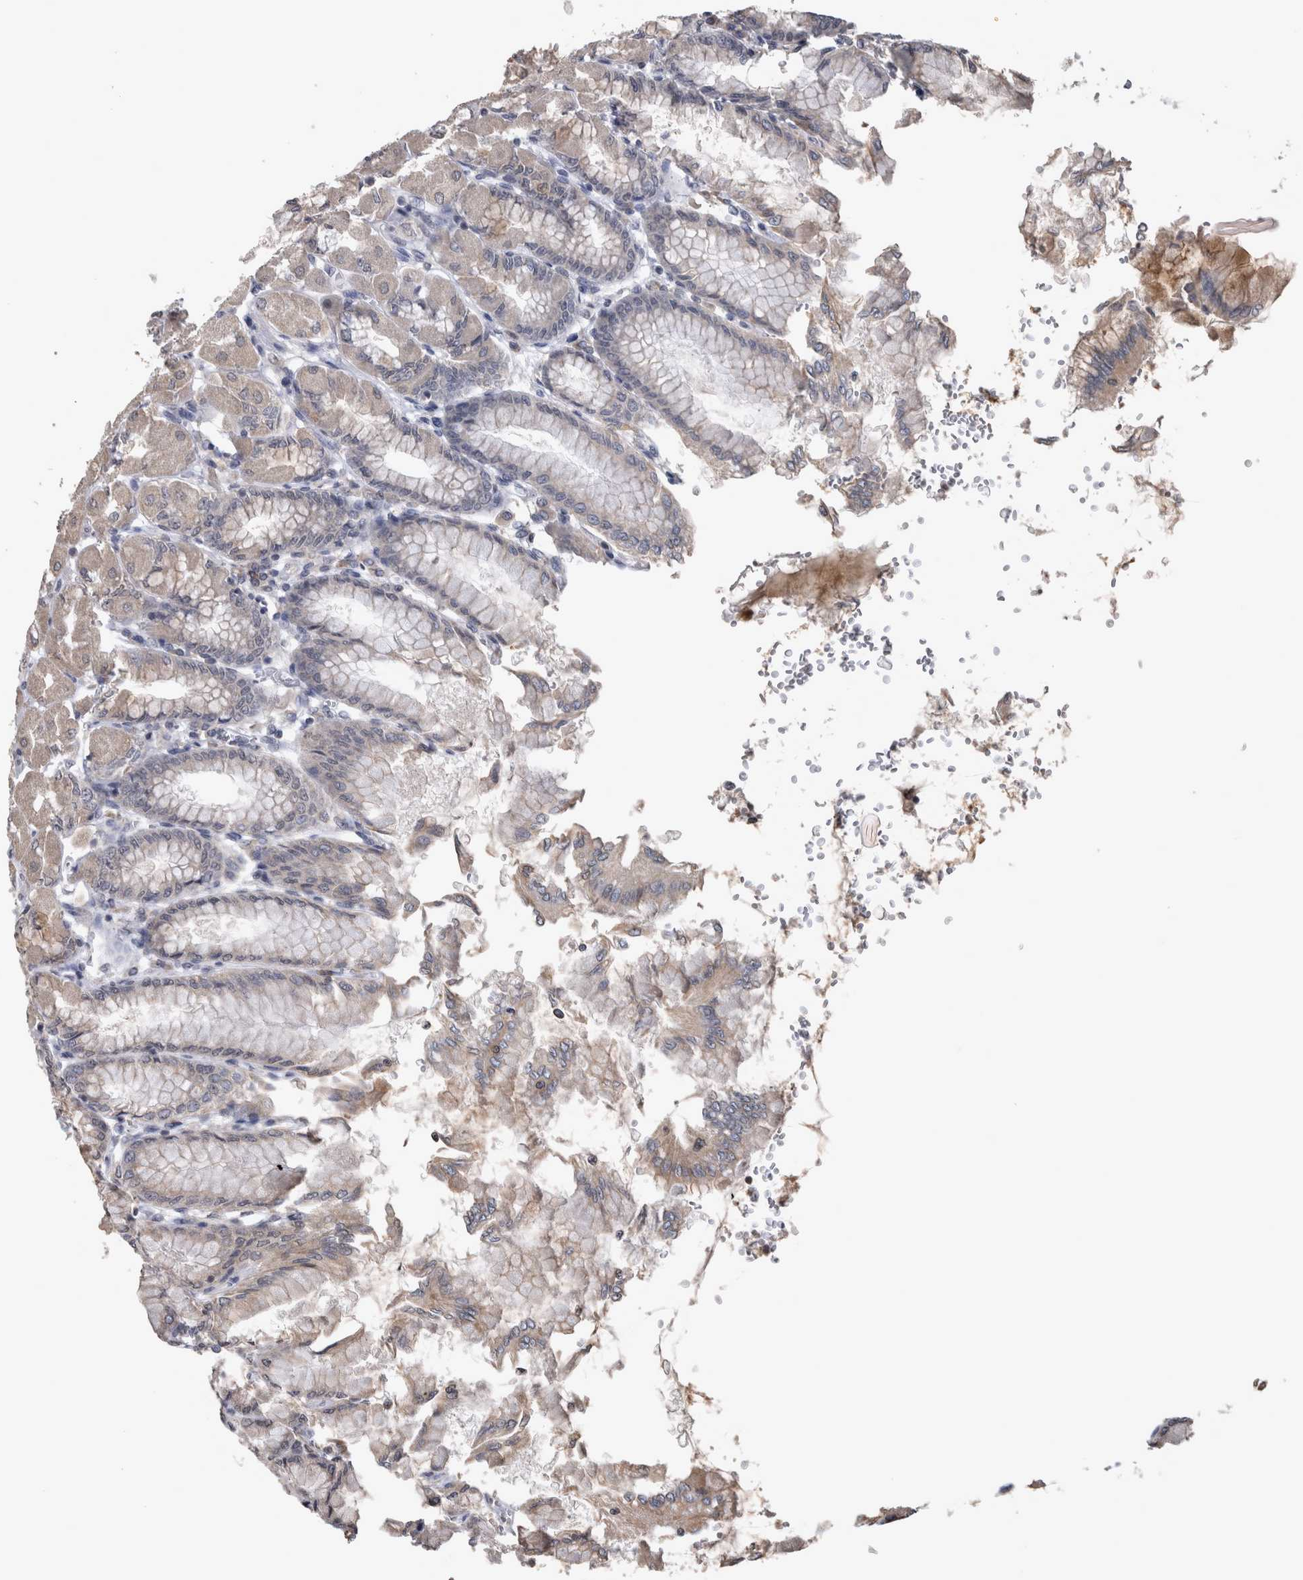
{"staining": {"intensity": "weak", "quantity": "25%-75%", "location": "cytoplasmic/membranous"}, "tissue": "stomach", "cell_type": "Glandular cells", "image_type": "normal", "snomed": [{"axis": "morphology", "description": "Normal tissue, NOS"}, {"axis": "topography", "description": "Stomach, upper"}], "caption": "A high-resolution histopathology image shows IHC staining of normal stomach, which reveals weak cytoplasmic/membranous positivity in about 25%-75% of glandular cells. The protein of interest is shown in brown color, while the nuclei are stained blue.", "gene": "WNT7A", "patient": {"sex": "female", "age": 56}}